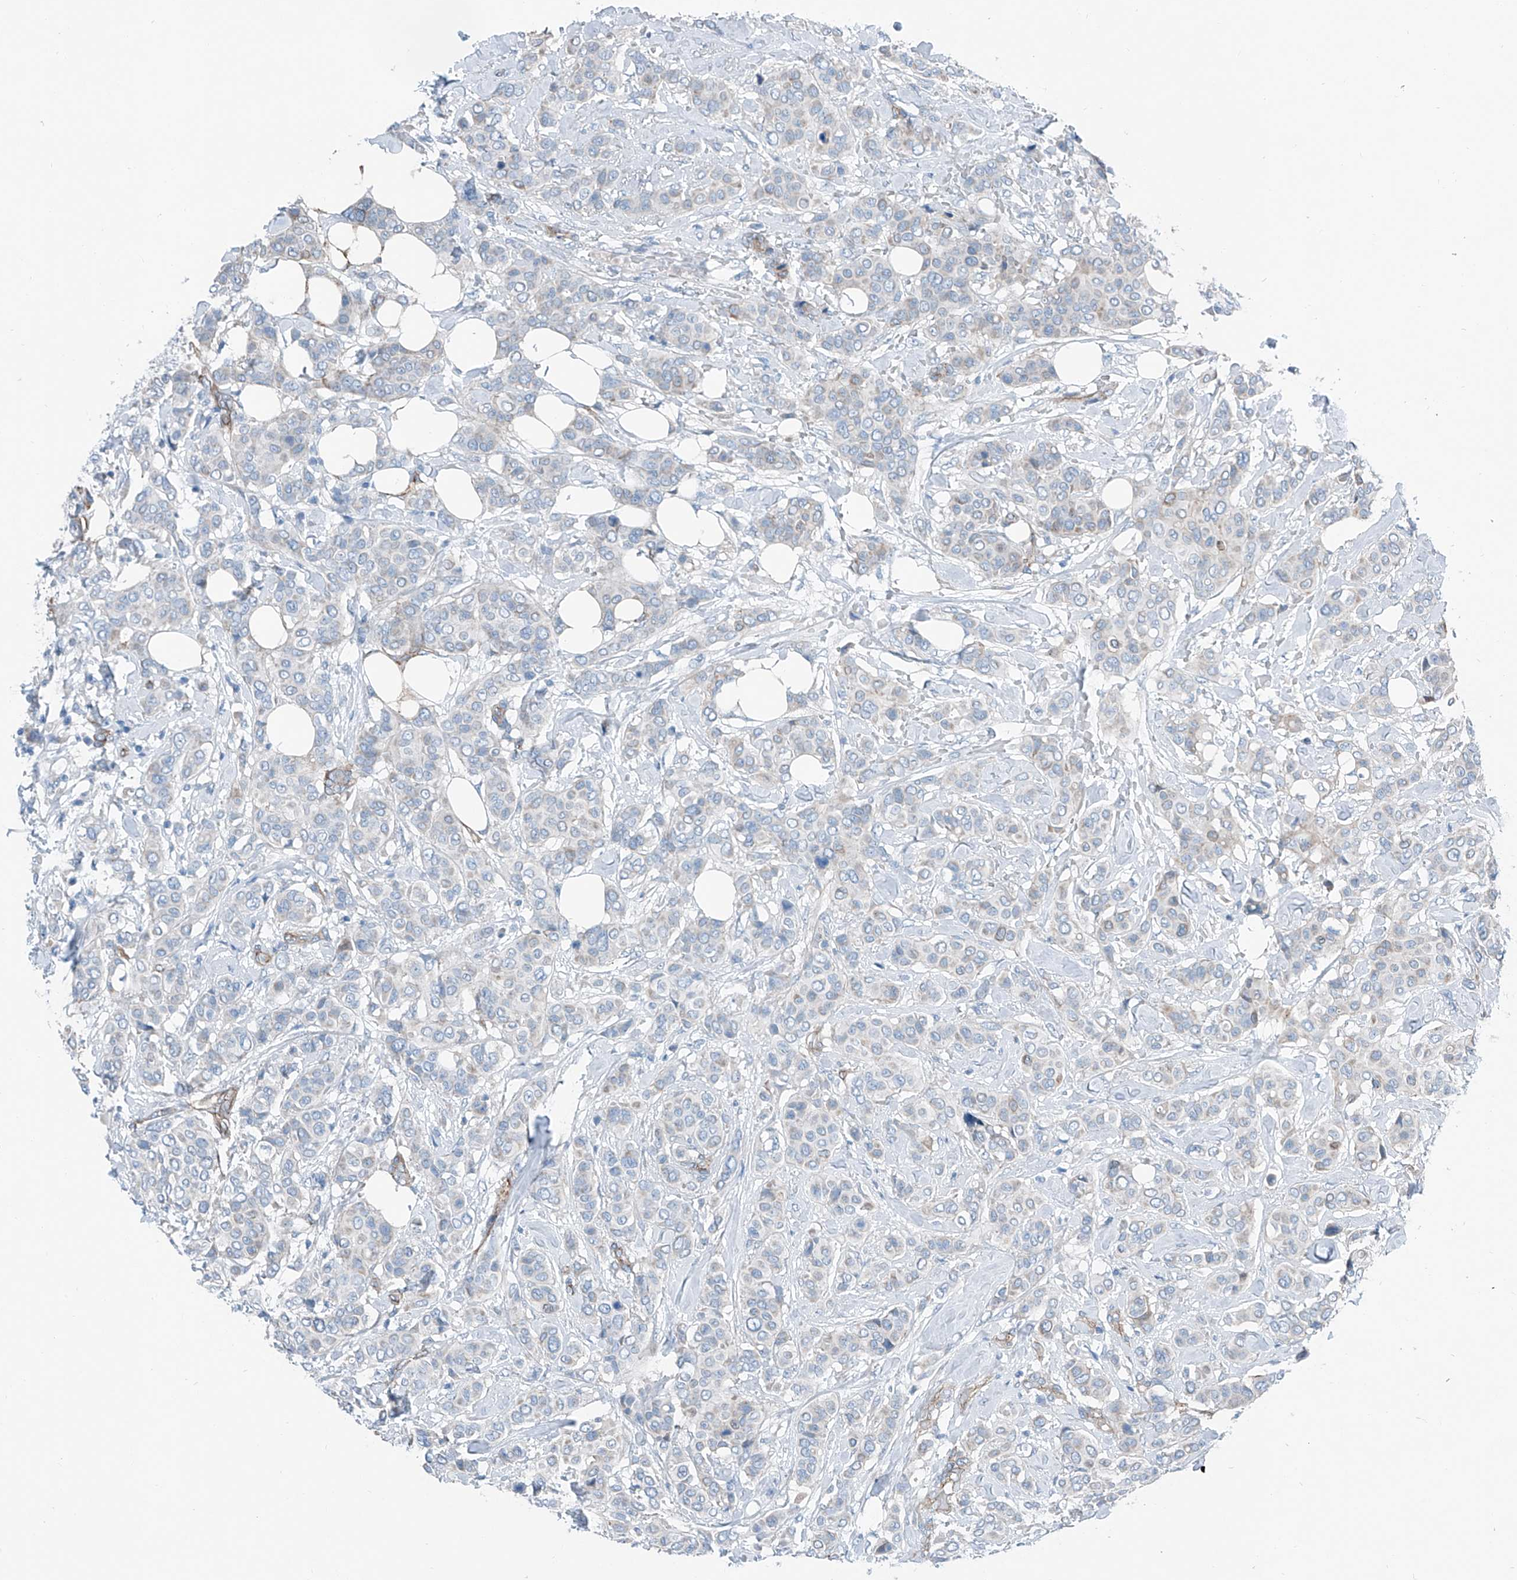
{"staining": {"intensity": "negative", "quantity": "none", "location": "none"}, "tissue": "breast cancer", "cell_type": "Tumor cells", "image_type": "cancer", "snomed": [{"axis": "morphology", "description": "Lobular carcinoma"}, {"axis": "topography", "description": "Breast"}], "caption": "Breast lobular carcinoma was stained to show a protein in brown. There is no significant positivity in tumor cells. The staining is performed using DAB (3,3'-diaminobenzidine) brown chromogen with nuclei counter-stained in using hematoxylin.", "gene": "THEMIS2", "patient": {"sex": "female", "age": 51}}